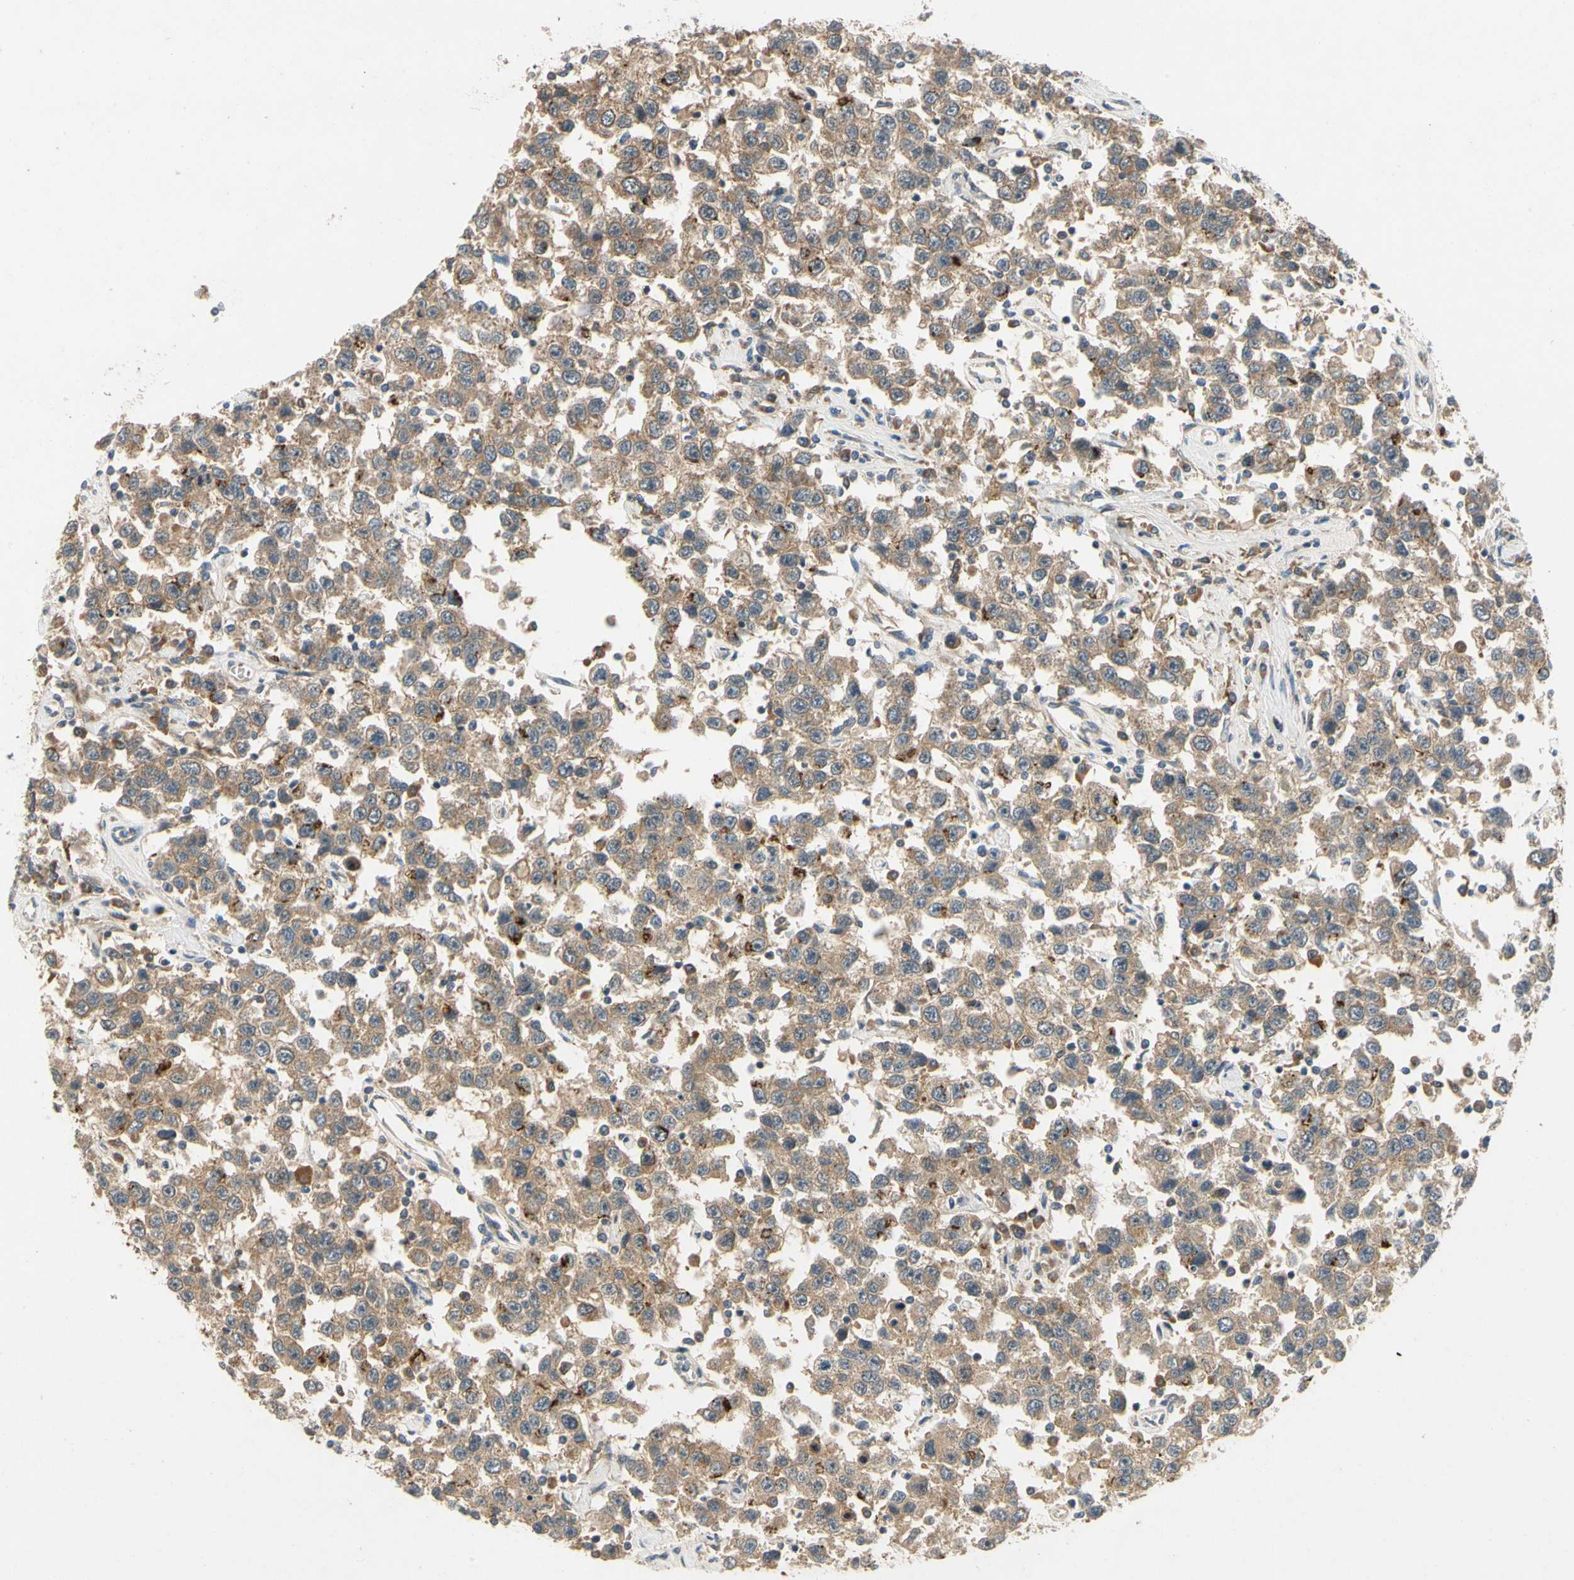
{"staining": {"intensity": "moderate", "quantity": ">75%", "location": "cytoplasmic/membranous"}, "tissue": "testis cancer", "cell_type": "Tumor cells", "image_type": "cancer", "snomed": [{"axis": "morphology", "description": "Seminoma, NOS"}, {"axis": "topography", "description": "Testis"}], "caption": "A medium amount of moderate cytoplasmic/membranous expression is seen in about >75% of tumor cells in testis cancer tissue. The staining was performed using DAB (3,3'-diaminobenzidine), with brown indicating positive protein expression. Nuclei are stained blue with hematoxylin.", "gene": "TDRP", "patient": {"sex": "male", "age": 41}}